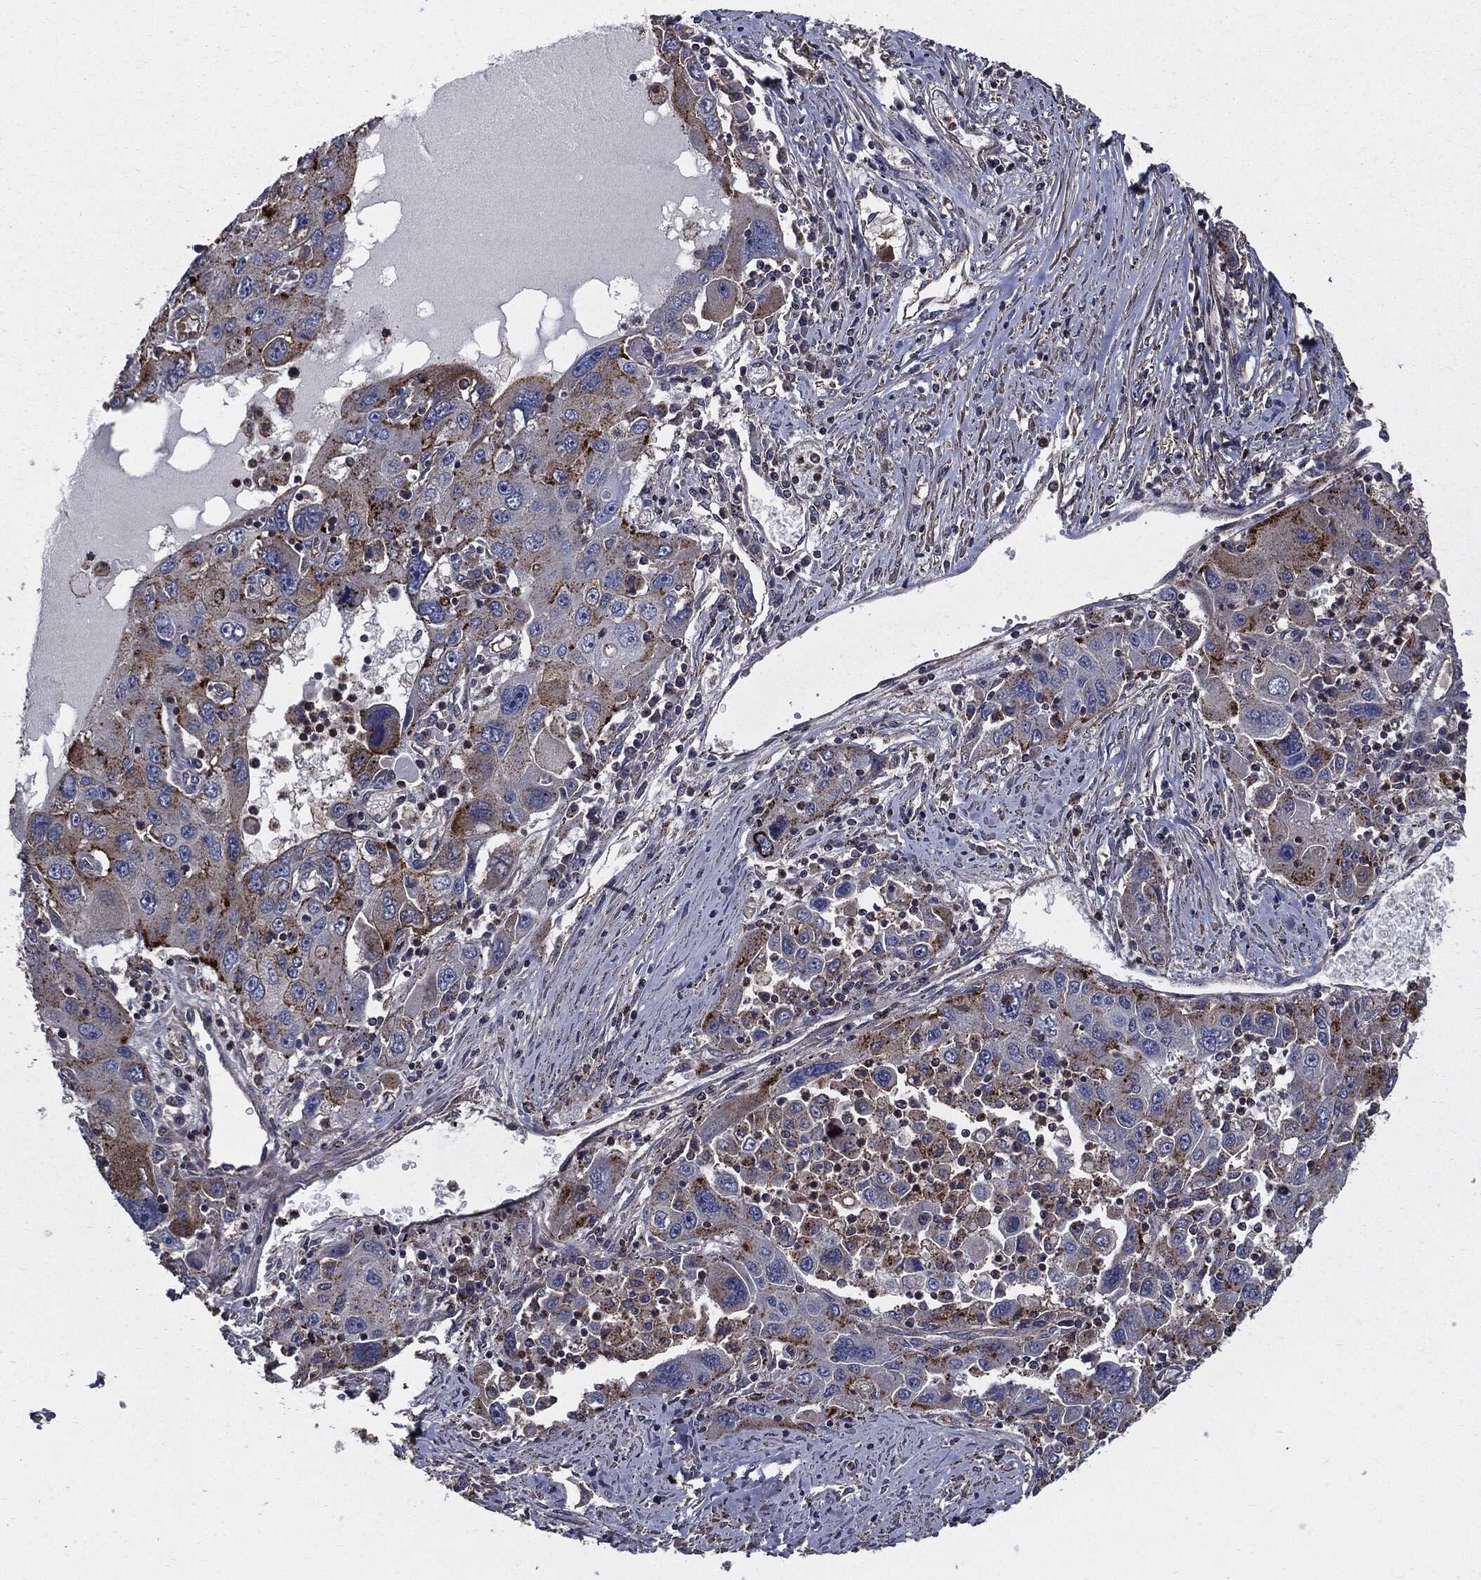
{"staining": {"intensity": "moderate", "quantity": "25%-75%", "location": "cytoplasmic/membranous"}, "tissue": "stomach cancer", "cell_type": "Tumor cells", "image_type": "cancer", "snomed": [{"axis": "morphology", "description": "Adenocarcinoma, NOS"}, {"axis": "topography", "description": "Stomach"}], "caption": "High-power microscopy captured an immunohistochemistry (IHC) photomicrograph of stomach cancer, revealing moderate cytoplasmic/membranous positivity in approximately 25%-75% of tumor cells.", "gene": "PDCD6IP", "patient": {"sex": "male", "age": 56}}